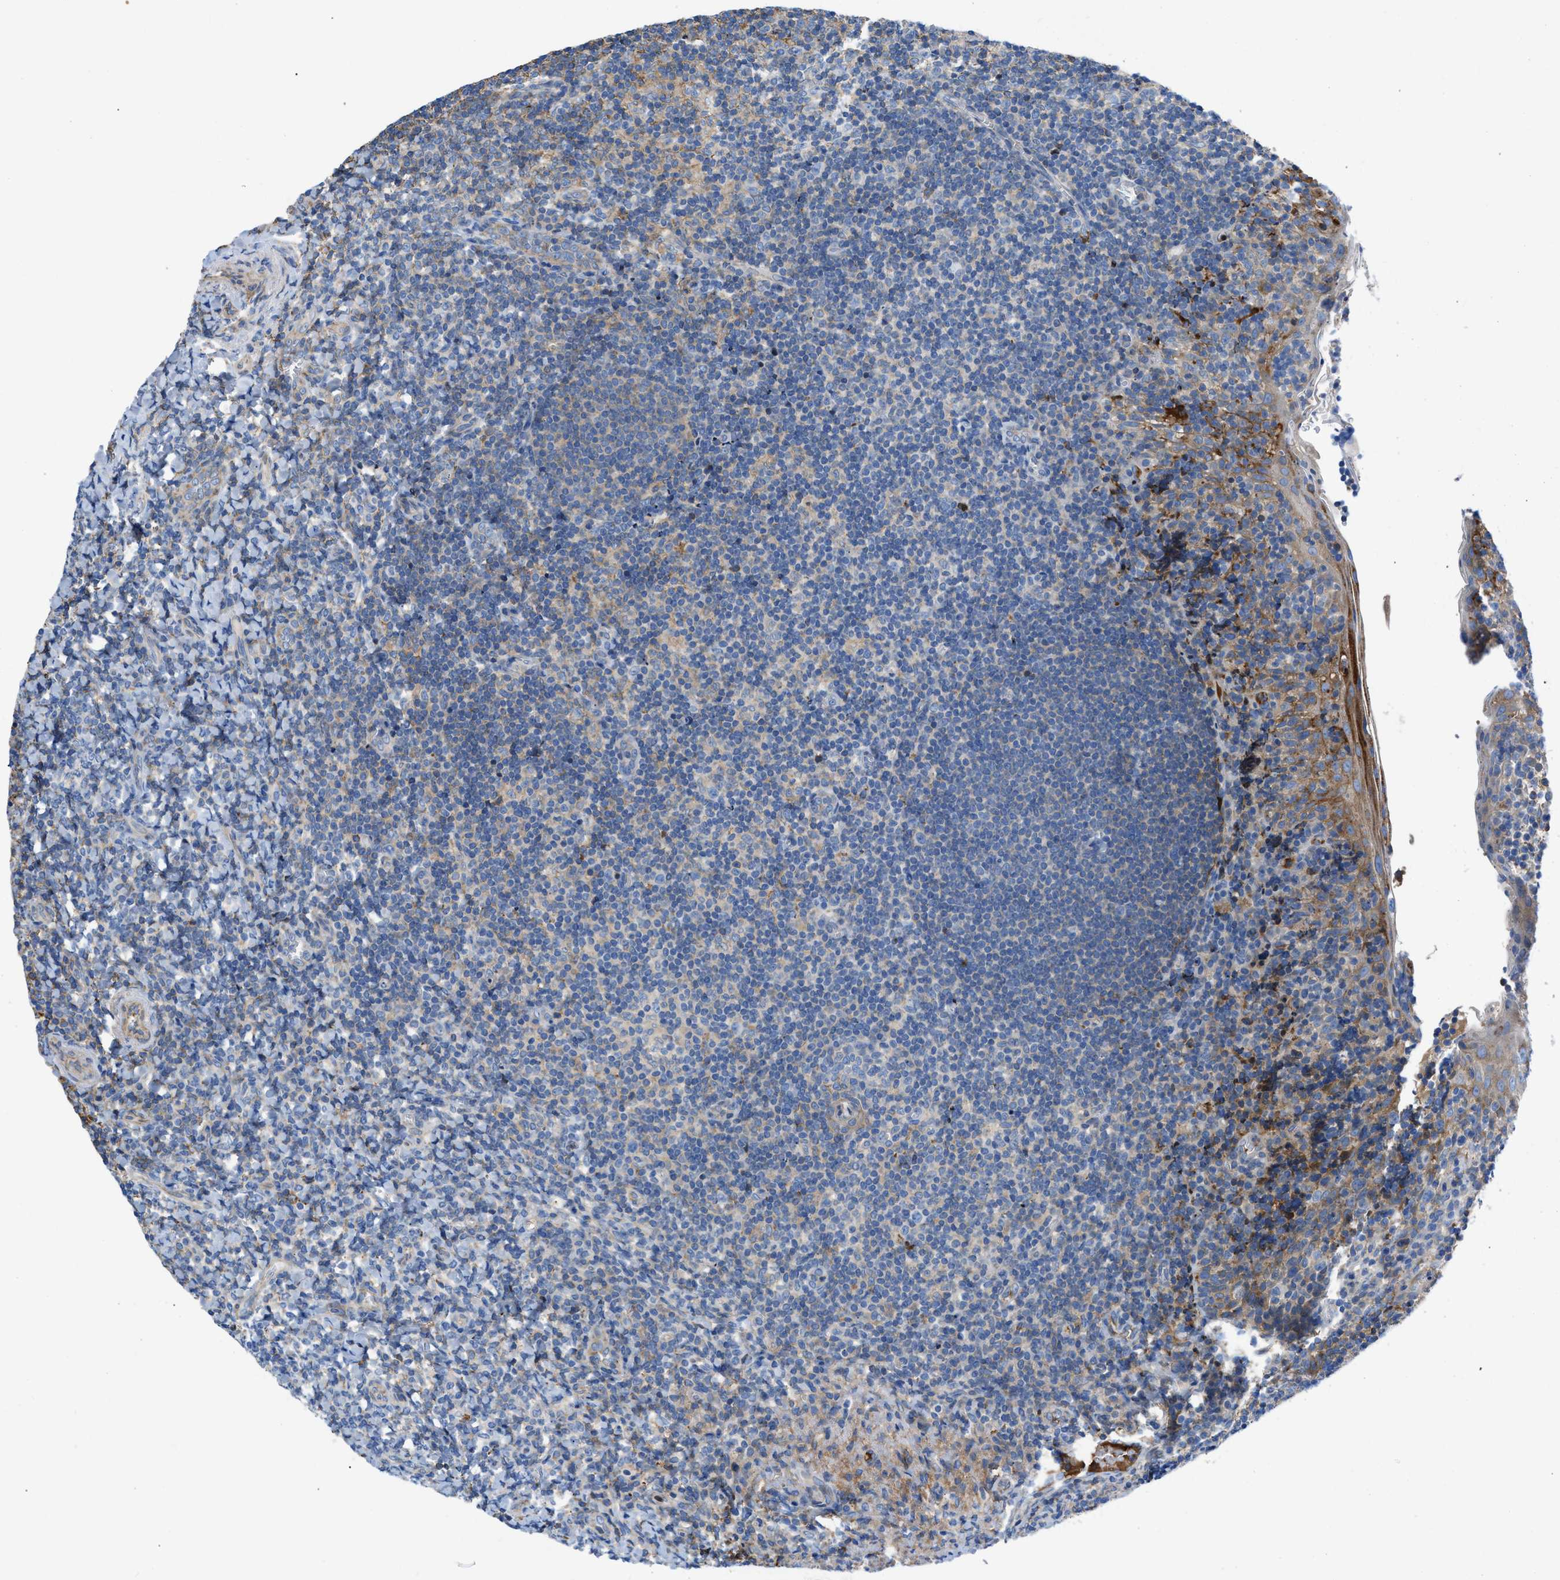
{"staining": {"intensity": "negative", "quantity": "none", "location": "none"}, "tissue": "tonsil", "cell_type": "Germinal center cells", "image_type": "normal", "snomed": [{"axis": "morphology", "description": "Normal tissue, NOS"}, {"axis": "topography", "description": "Tonsil"}], "caption": "Tonsil was stained to show a protein in brown. There is no significant expression in germinal center cells. (DAB (3,3'-diaminobenzidine) immunohistochemistry (IHC), high magnification).", "gene": "ATP6V0D1", "patient": {"sex": "male", "age": 37}}